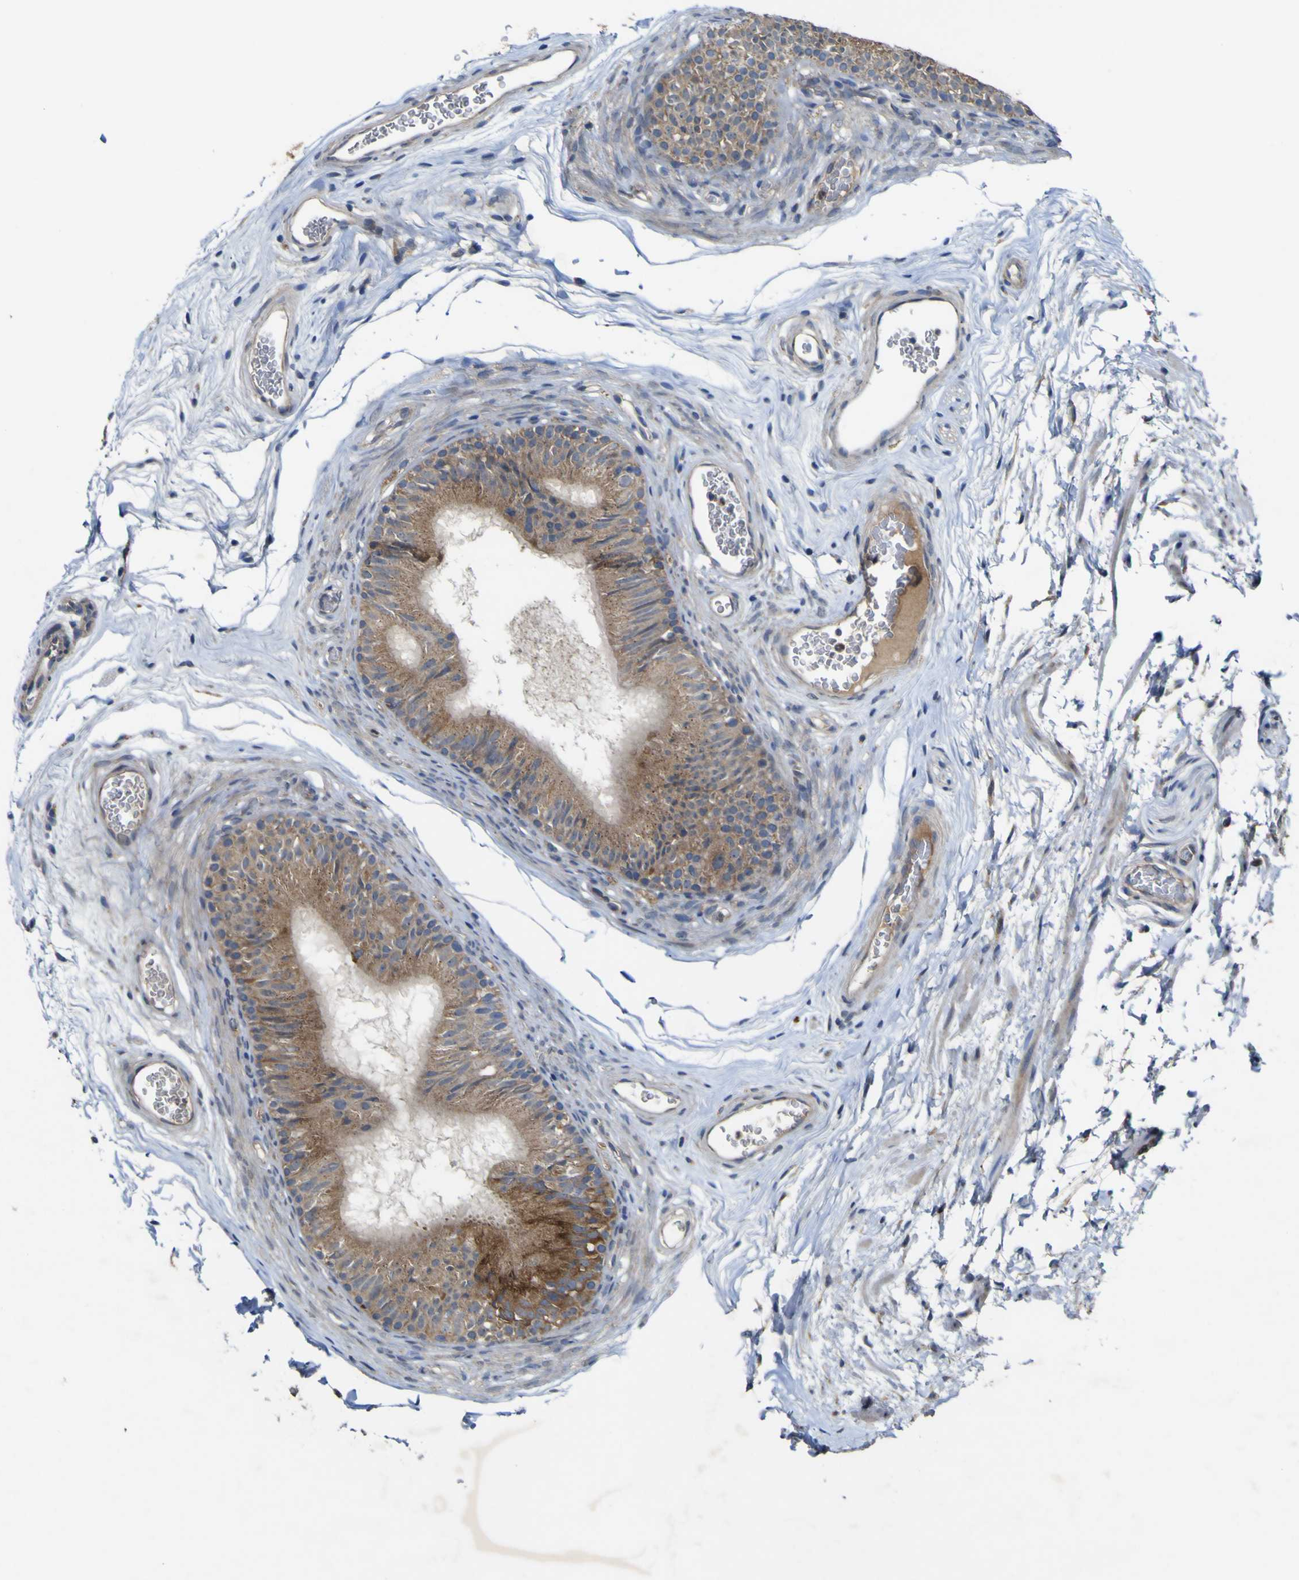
{"staining": {"intensity": "strong", "quantity": ">75%", "location": "cytoplasmic/membranous"}, "tissue": "epididymis", "cell_type": "Glandular cells", "image_type": "normal", "snomed": [{"axis": "morphology", "description": "Normal tissue, NOS"}, {"axis": "topography", "description": "Epididymis"}], "caption": "IHC (DAB) staining of benign epididymis demonstrates strong cytoplasmic/membranous protein staining in approximately >75% of glandular cells.", "gene": "IRAK2", "patient": {"sex": "male", "age": 36}}